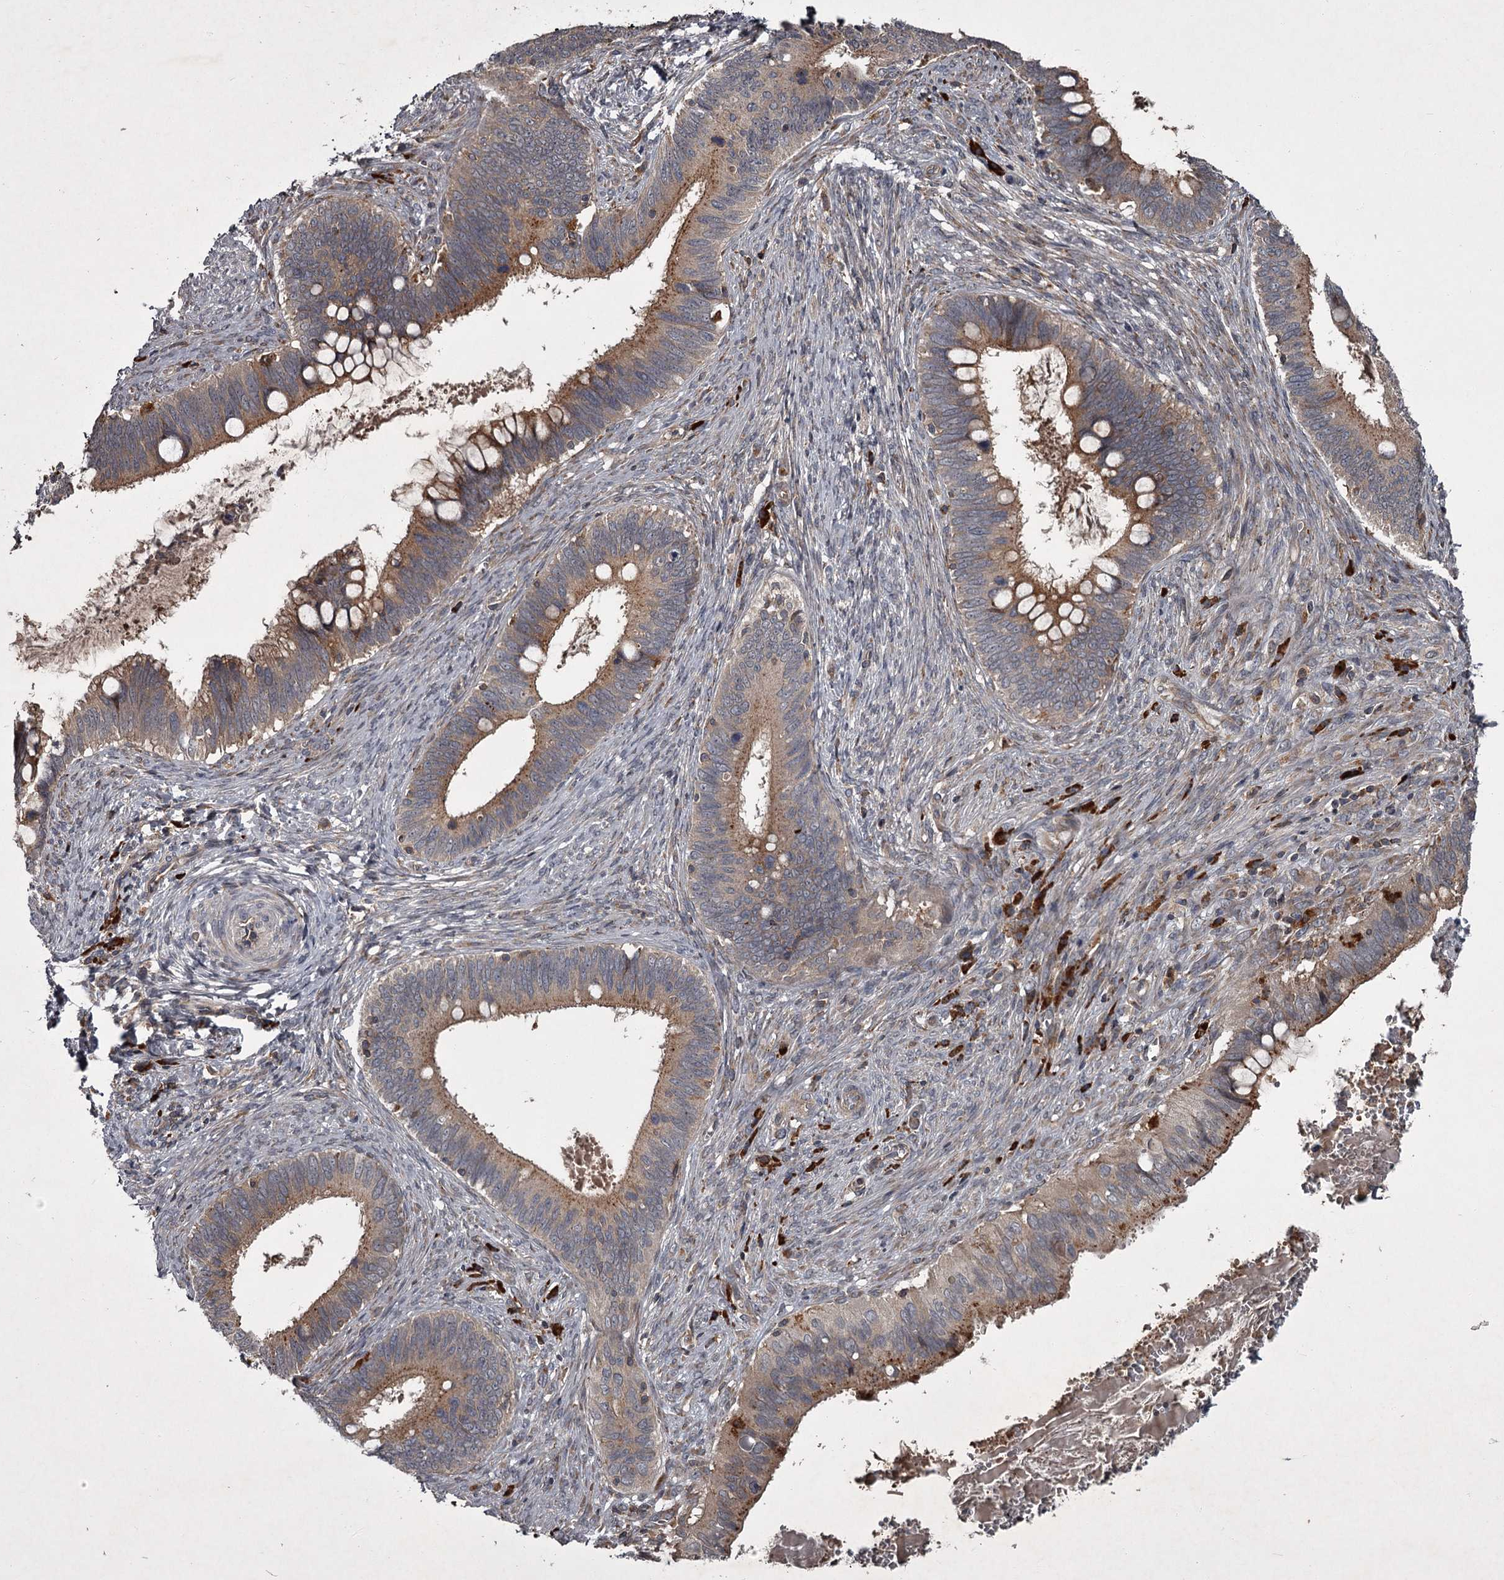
{"staining": {"intensity": "moderate", "quantity": ">75%", "location": "cytoplasmic/membranous"}, "tissue": "cervical cancer", "cell_type": "Tumor cells", "image_type": "cancer", "snomed": [{"axis": "morphology", "description": "Adenocarcinoma, NOS"}, {"axis": "topography", "description": "Cervix"}], "caption": "Human adenocarcinoma (cervical) stained with a brown dye shows moderate cytoplasmic/membranous positive positivity in approximately >75% of tumor cells.", "gene": "UNC93B1", "patient": {"sex": "female", "age": 42}}